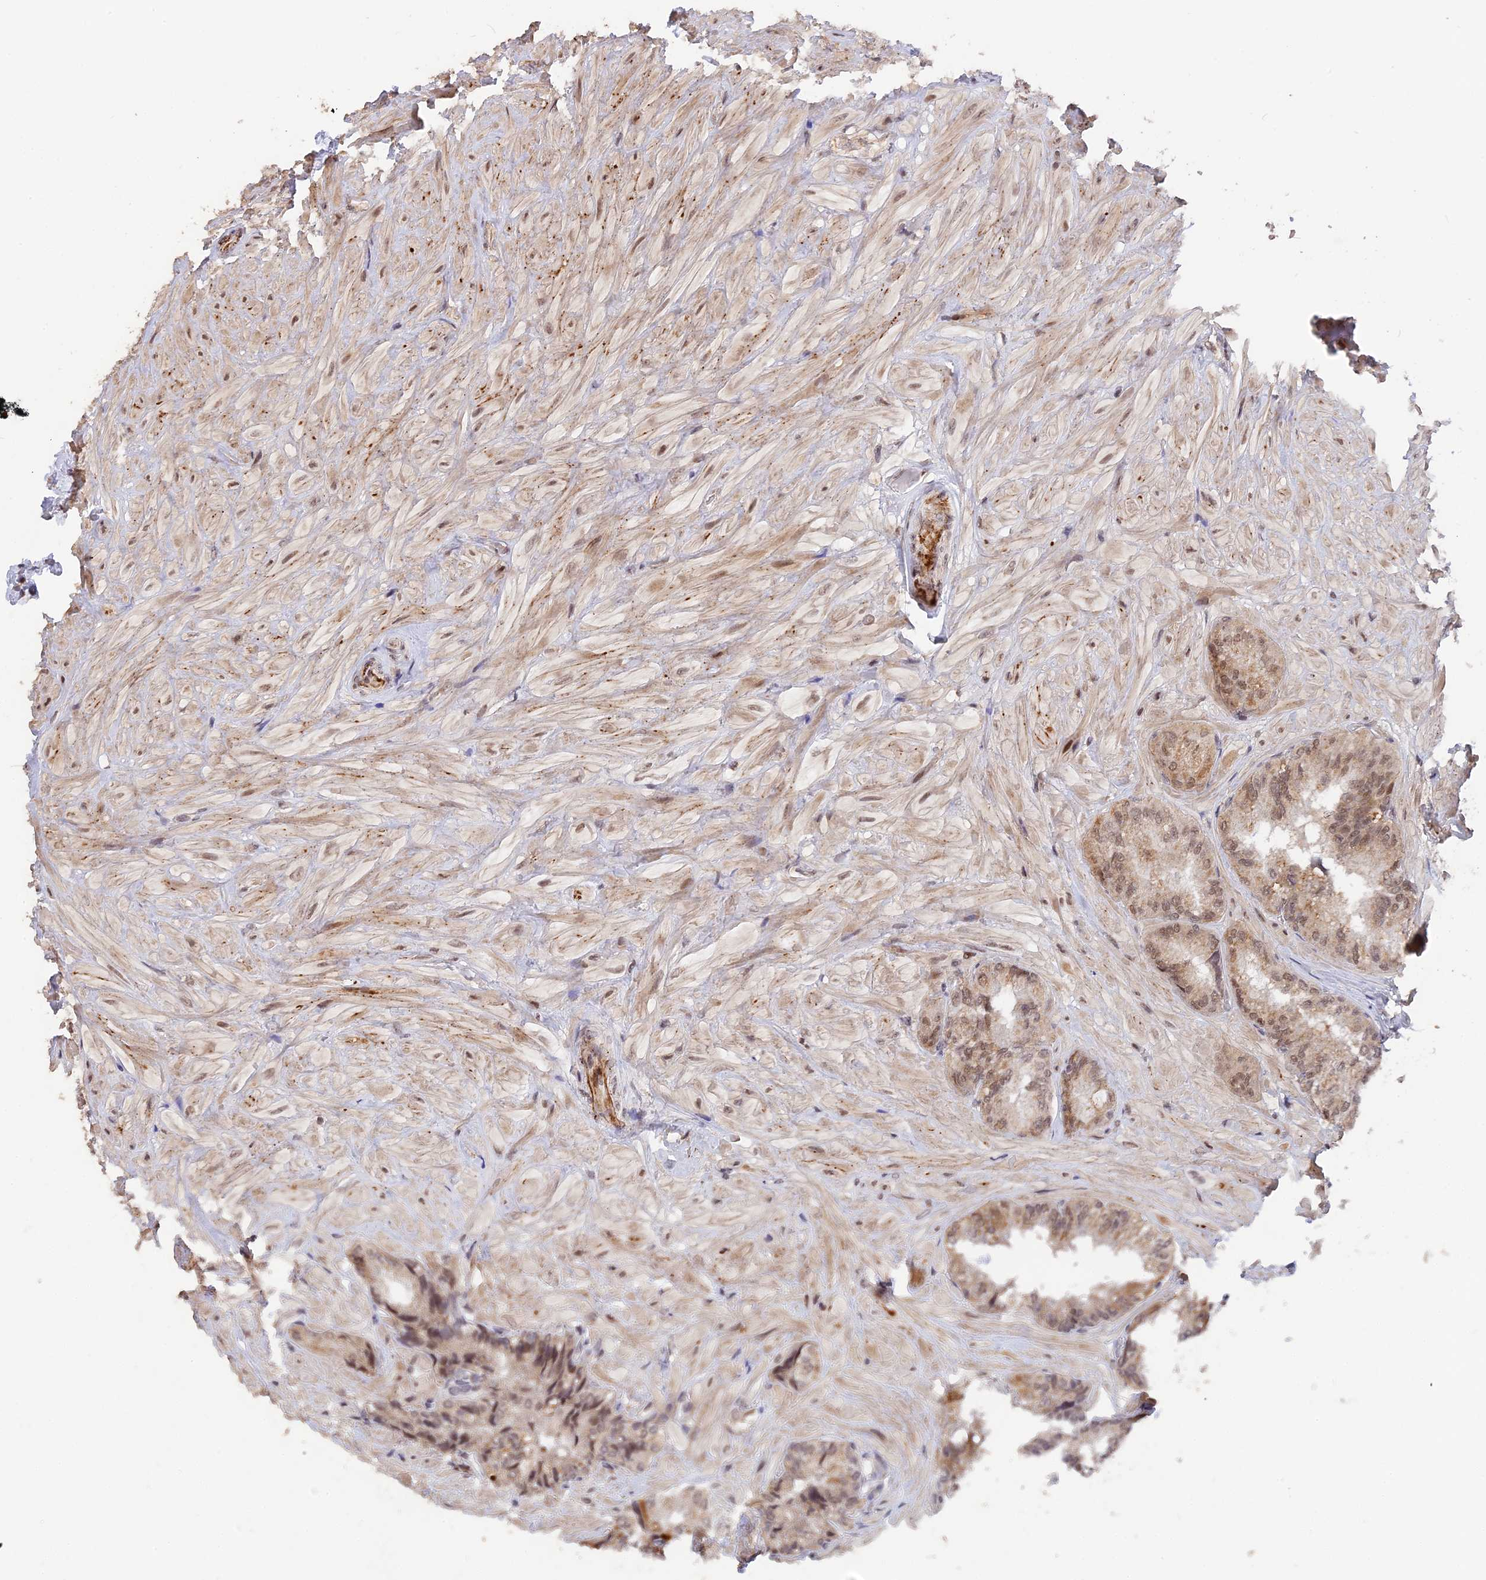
{"staining": {"intensity": "weak", "quantity": "<25%", "location": "cytoplasmic/membranous,nuclear"}, "tissue": "seminal vesicle", "cell_type": "Glandular cells", "image_type": "normal", "snomed": [{"axis": "morphology", "description": "Normal tissue, NOS"}, {"axis": "topography", "description": "Prostate and seminal vesicle, NOS"}, {"axis": "topography", "description": "Prostate"}, {"axis": "topography", "description": "Seminal veicle"}], "caption": "High magnification brightfield microscopy of benign seminal vesicle stained with DAB (3,3'-diaminobenzidine) (brown) and counterstained with hematoxylin (blue): glandular cells show no significant staining.", "gene": "POLR2C", "patient": {"sex": "male", "age": 67}}